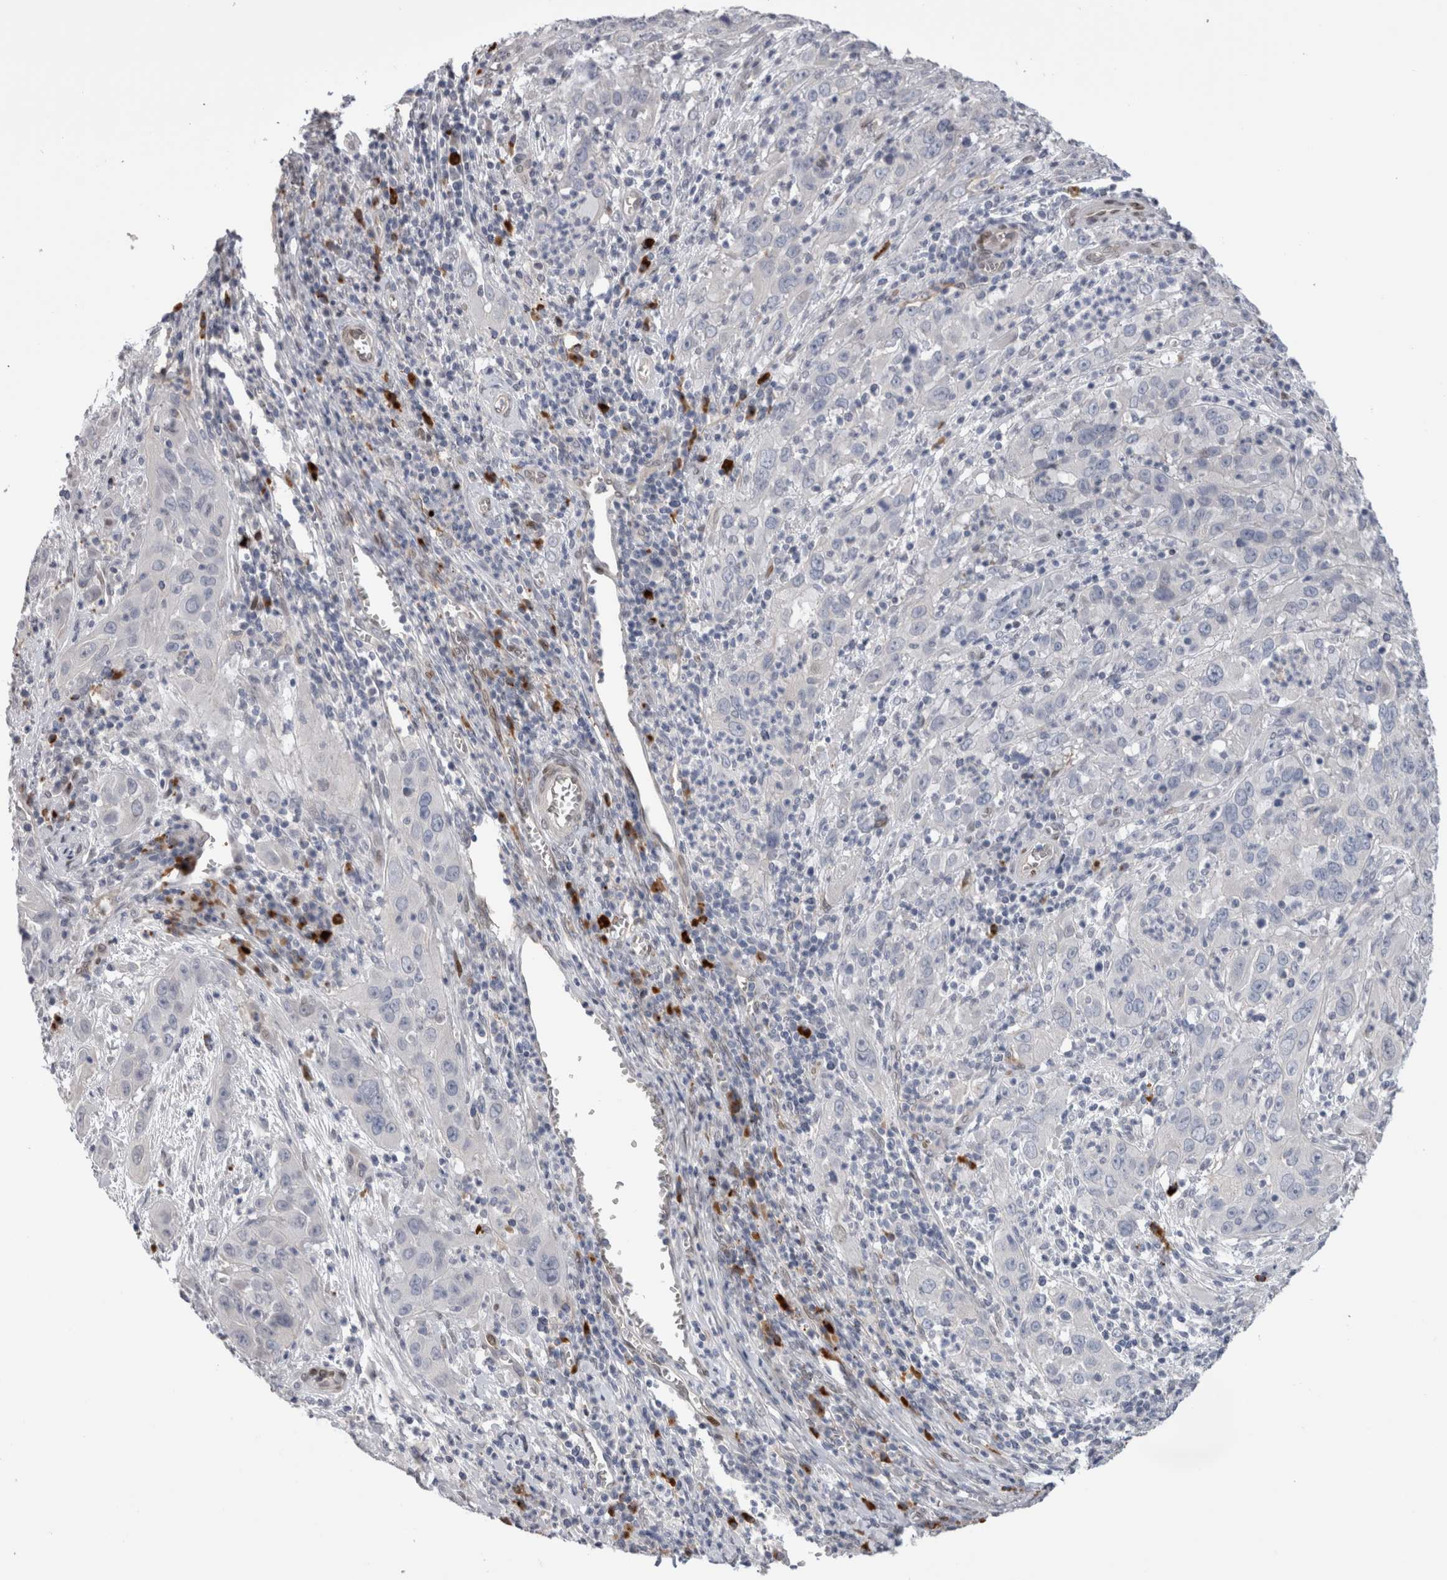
{"staining": {"intensity": "negative", "quantity": "none", "location": "none"}, "tissue": "cervical cancer", "cell_type": "Tumor cells", "image_type": "cancer", "snomed": [{"axis": "morphology", "description": "Squamous cell carcinoma, NOS"}, {"axis": "topography", "description": "Cervix"}], "caption": "Immunohistochemistry (IHC) image of human cervical squamous cell carcinoma stained for a protein (brown), which demonstrates no positivity in tumor cells.", "gene": "DMTN", "patient": {"sex": "female", "age": 32}}